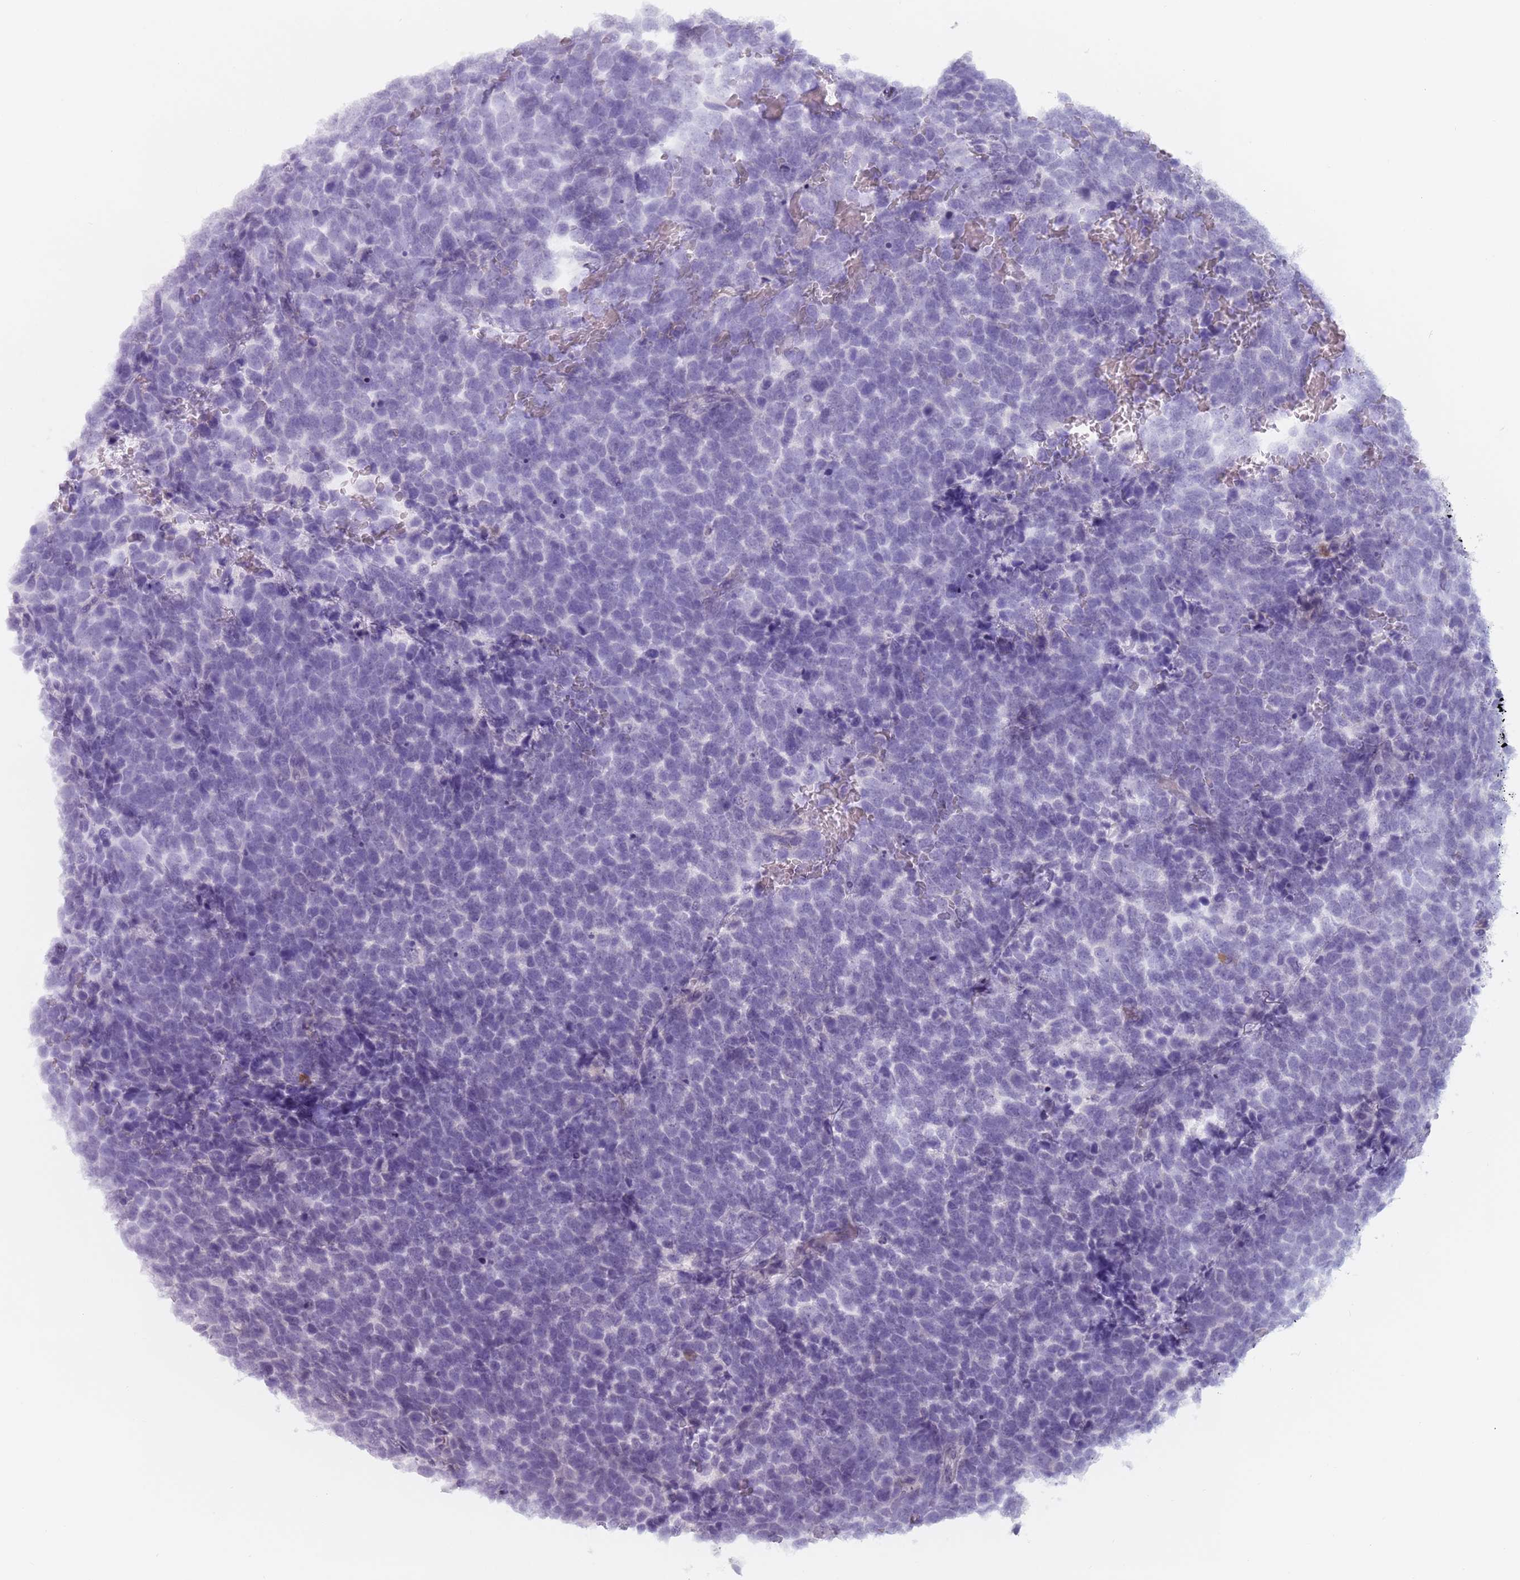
{"staining": {"intensity": "negative", "quantity": "none", "location": "none"}, "tissue": "urothelial cancer", "cell_type": "Tumor cells", "image_type": "cancer", "snomed": [{"axis": "morphology", "description": "Urothelial carcinoma, High grade"}, {"axis": "topography", "description": "Urinary bladder"}], "caption": "Immunohistochemistry (IHC) of human high-grade urothelial carcinoma displays no positivity in tumor cells.", "gene": "ZNF584", "patient": {"sex": "female", "age": 82}}